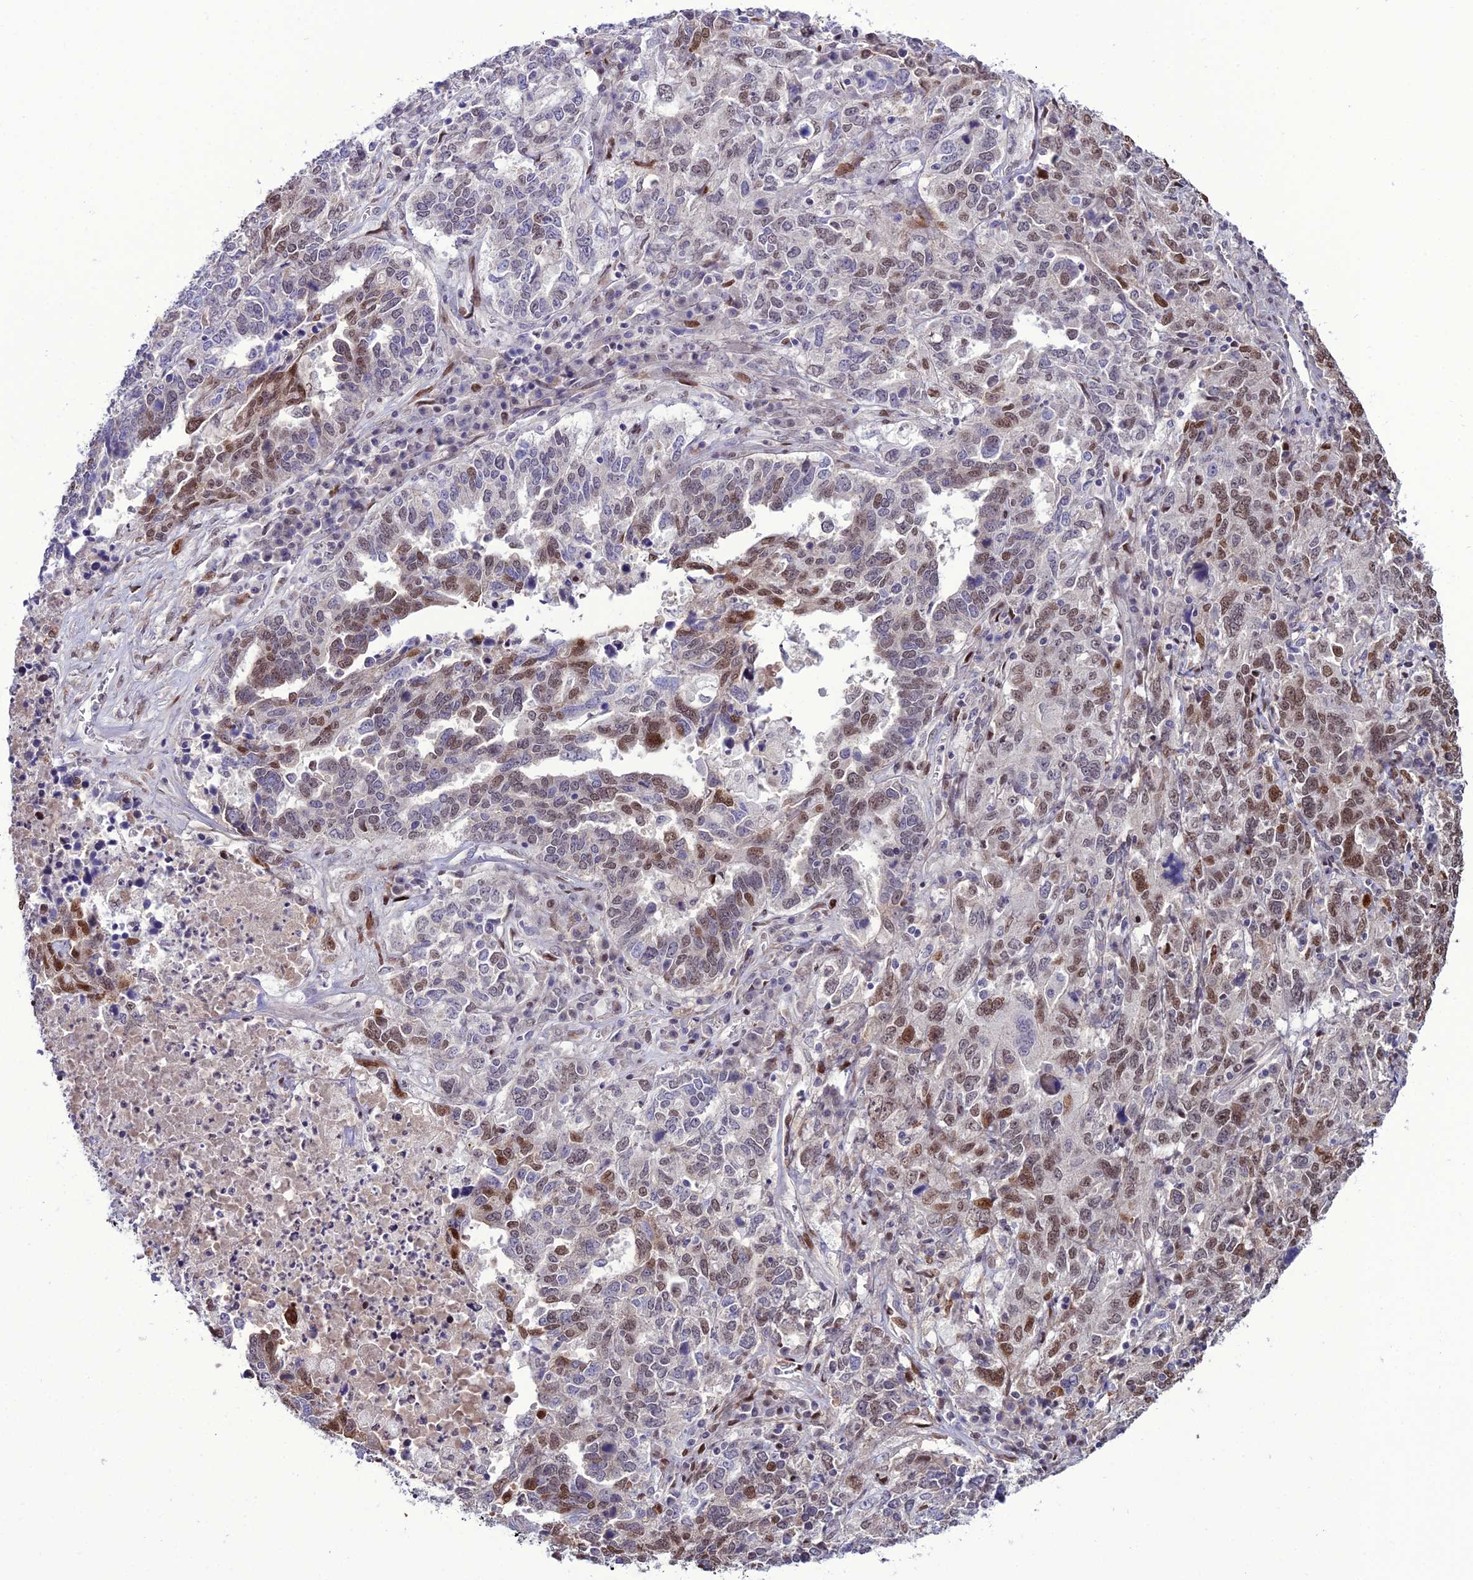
{"staining": {"intensity": "moderate", "quantity": "<25%", "location": "nuclear"}, "tissue": "ovarian cancer", "cell_type": "Tumor cells", "image_type": "cancer", "snomed": [{"axis": "morphology", "description": "Carcinoma, endometroid"}, {"axis": "topography", "description": "Ovary"}], "caption": "A low amount of moderate nuclear expression is seen in about <25% of tumor cells in ovarian cancer tissue. The staining was performed using DAB to visualize the protein expression in brown, while the nuclei were stained in blue with hematoxylin (Magnification: 20x).", "gene": "ZNF707", "patient": {"sex": "female", "age": 62}}